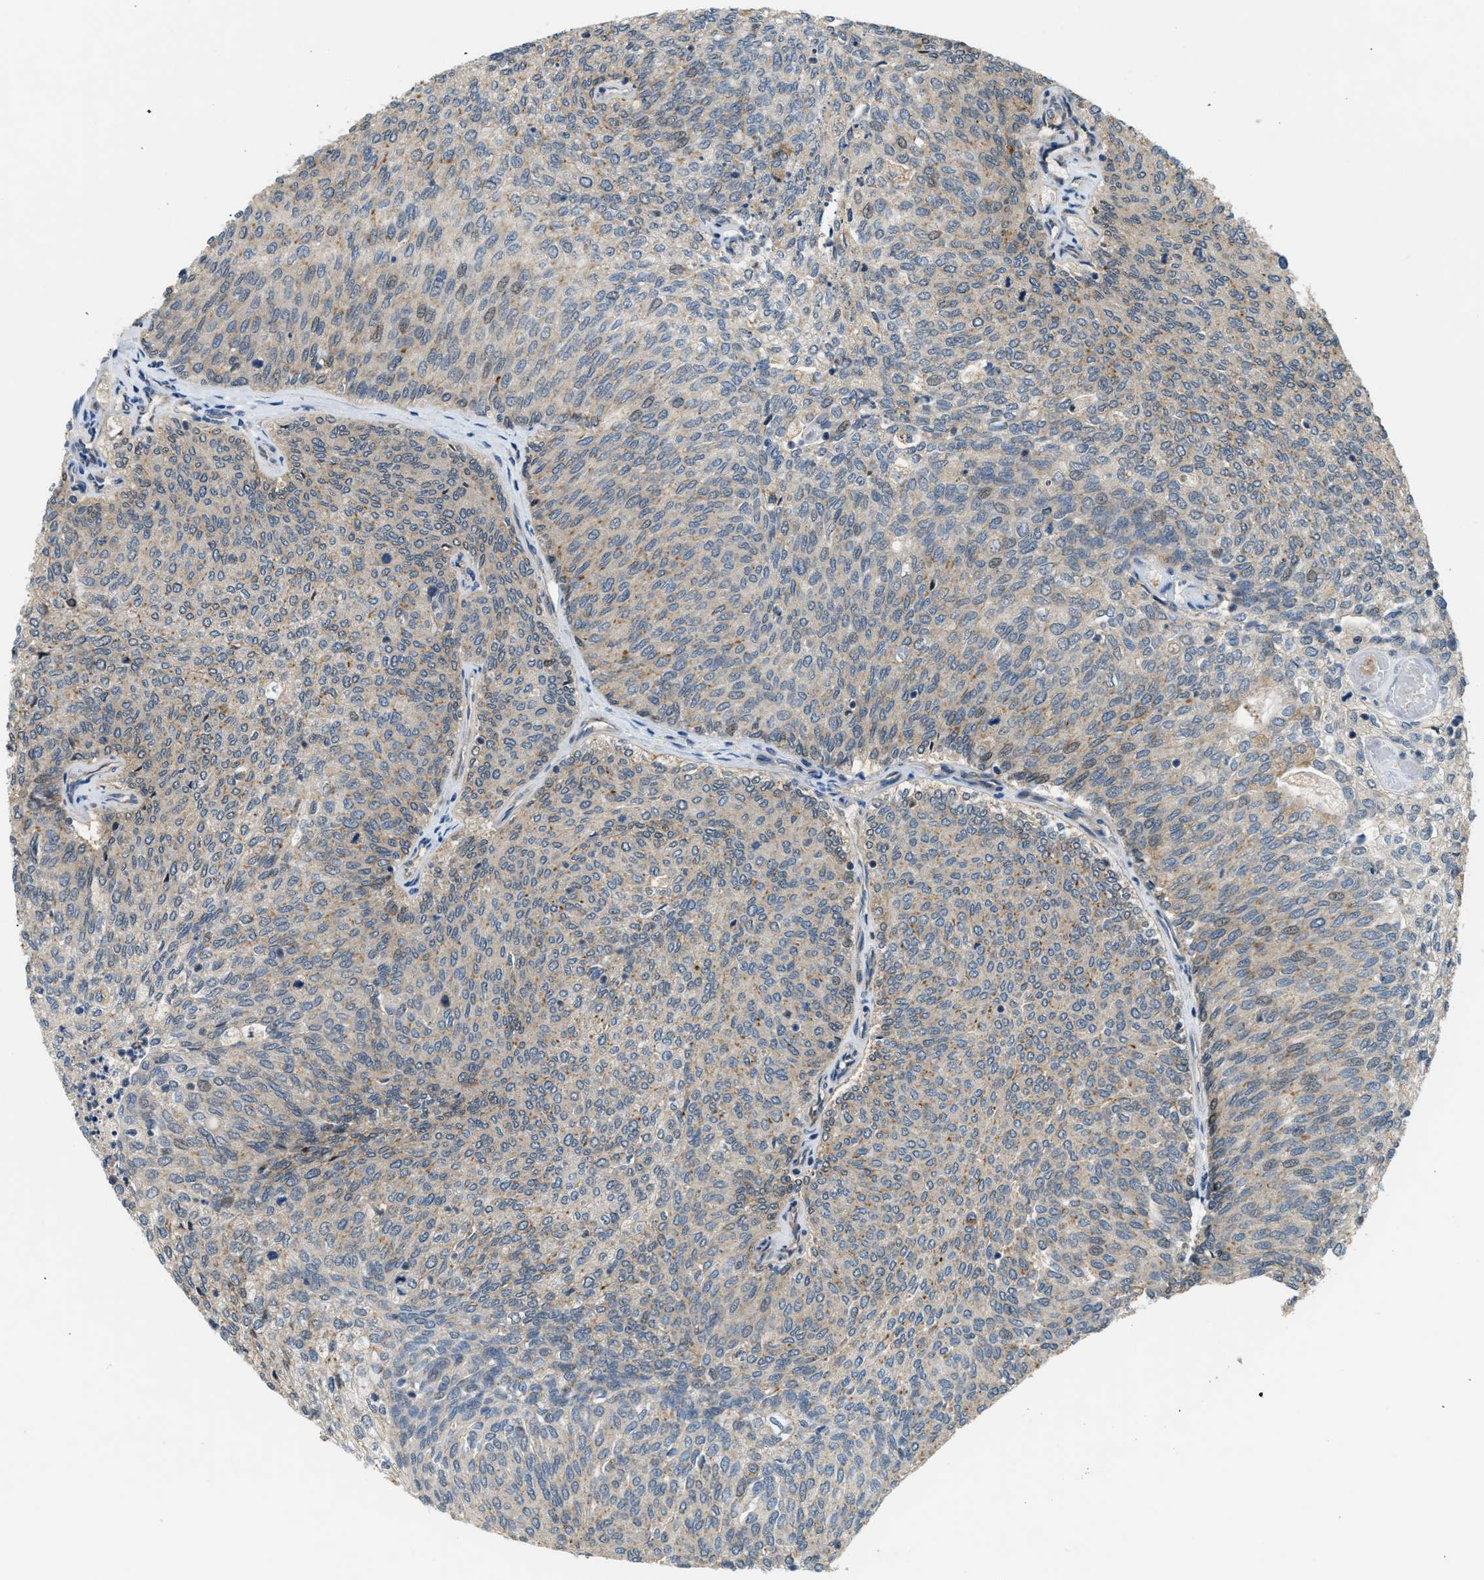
{"staining": {"intensity": "weak", "quantity": "25%-75%", "location": "cytoplasmic/membranous"}, "tissue": "urothelial cancer", "cell_type": "Tumor cells", "image_type": "cancer", "snomed": [{"axis": "morphology", "description": "Urothelial carcinoma, Low grade"}, {"axis": "topography", "description": "Urinary bladder"}], "caption": "Protein analysis of urothelial carcinoma (low-grade) tissue exhibits weak cytoplasmic/membranous positivity in about 25%-75% of tumor cells. (brown staining indicates protein expression, while blue staining denotes nuclei).", "gene": "STARD3NL", "patient": {"sex": "female", "age": 79}}